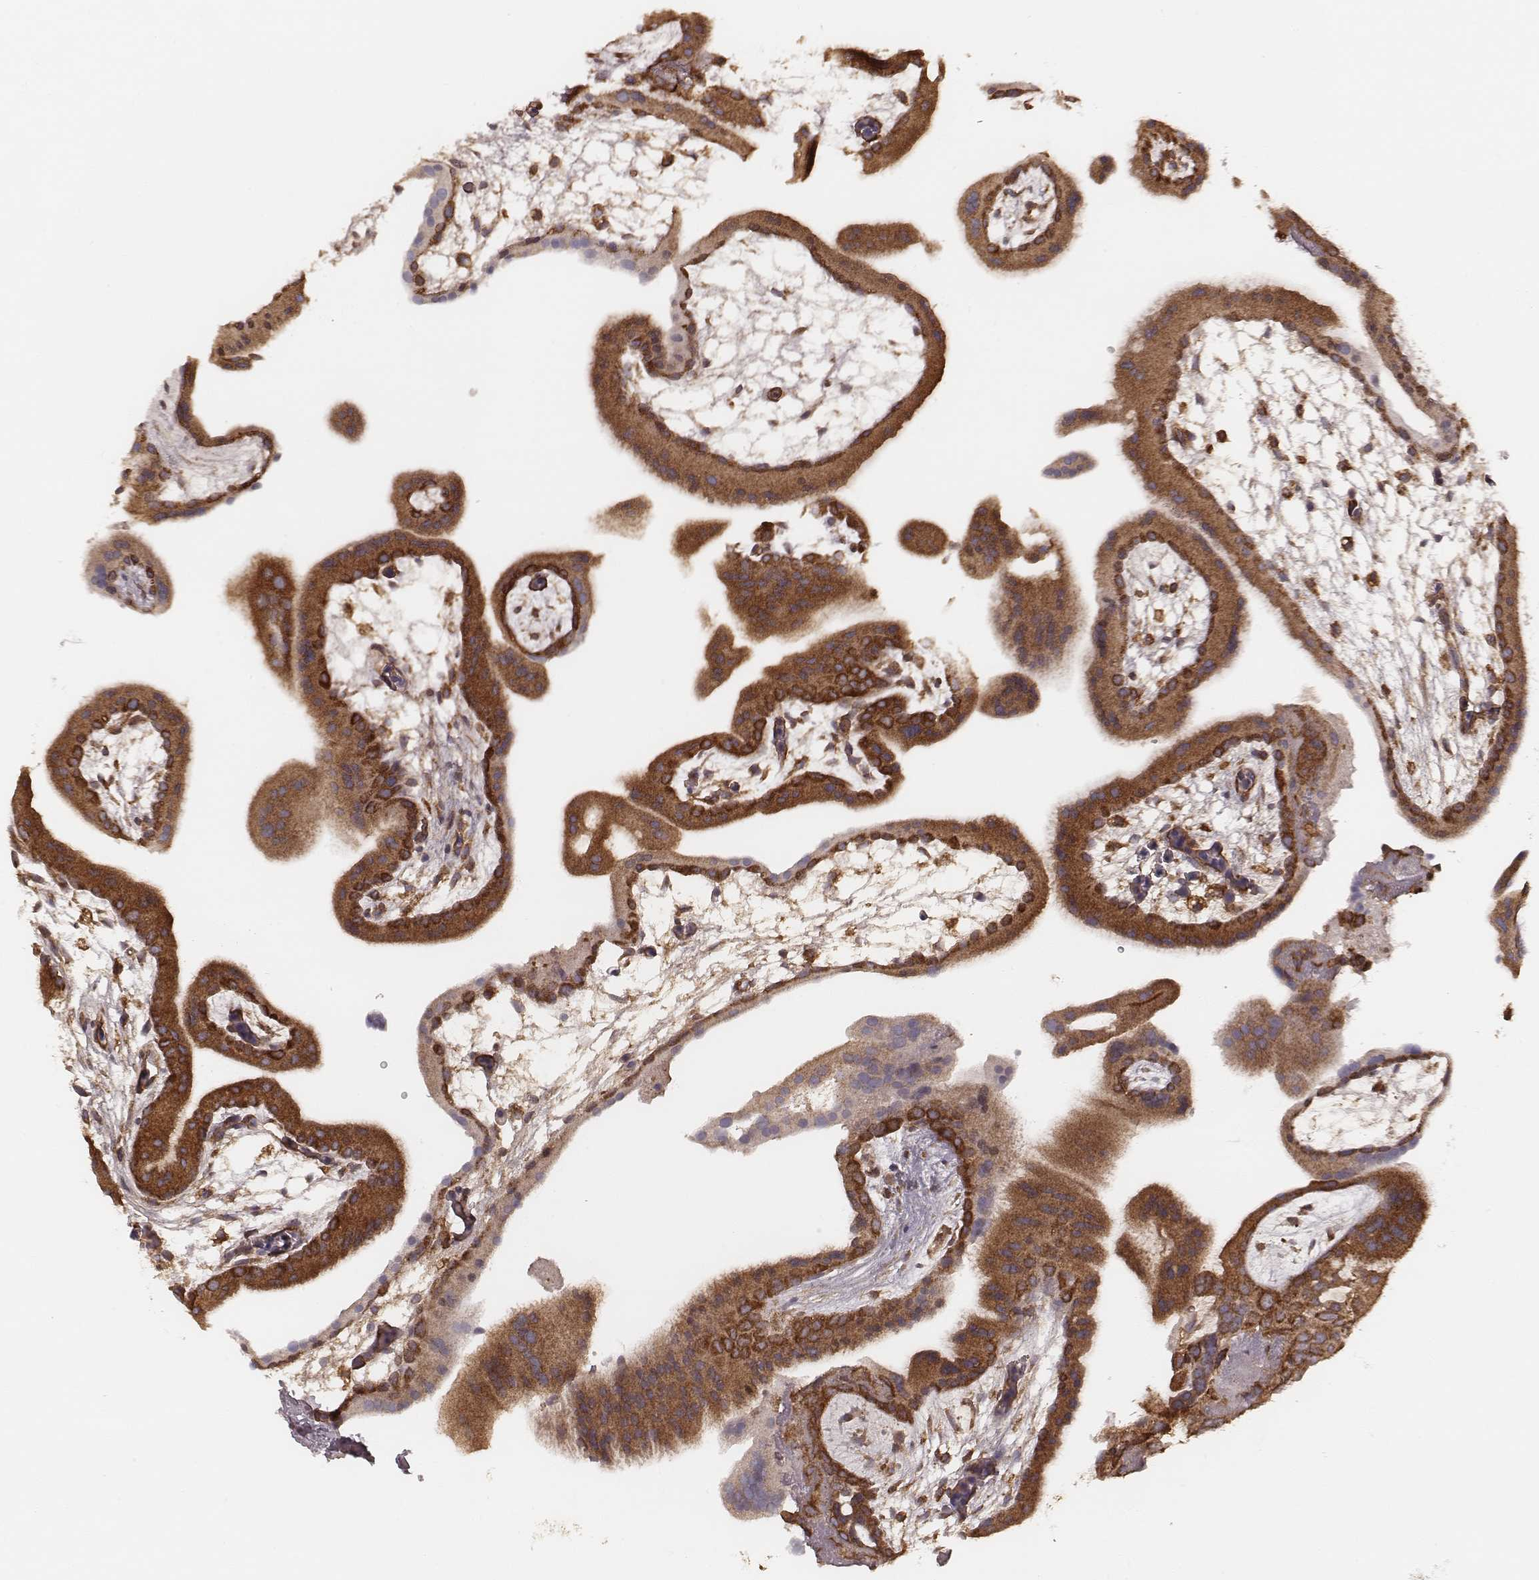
{"staining": {"intensity": "moderate", "quantity": ">75%", "location": "cytoplasmic/membranous"}, "tissue": "placenta", "cell_type": "Decidual cells", "image_type": "normal", "snomed": [{"axis": "morphology", "description": "Normal tissue, NOS"}, {"axis": "topography", "description": "Placenta"}], "caption": "Brown immunohistochemical staining in normal placenta shows moderate cytoplasmic/membranous expression in about >75% of decidual cells.", "gene": "CARS1", "patient": {"sex": "female", "age": 19}}